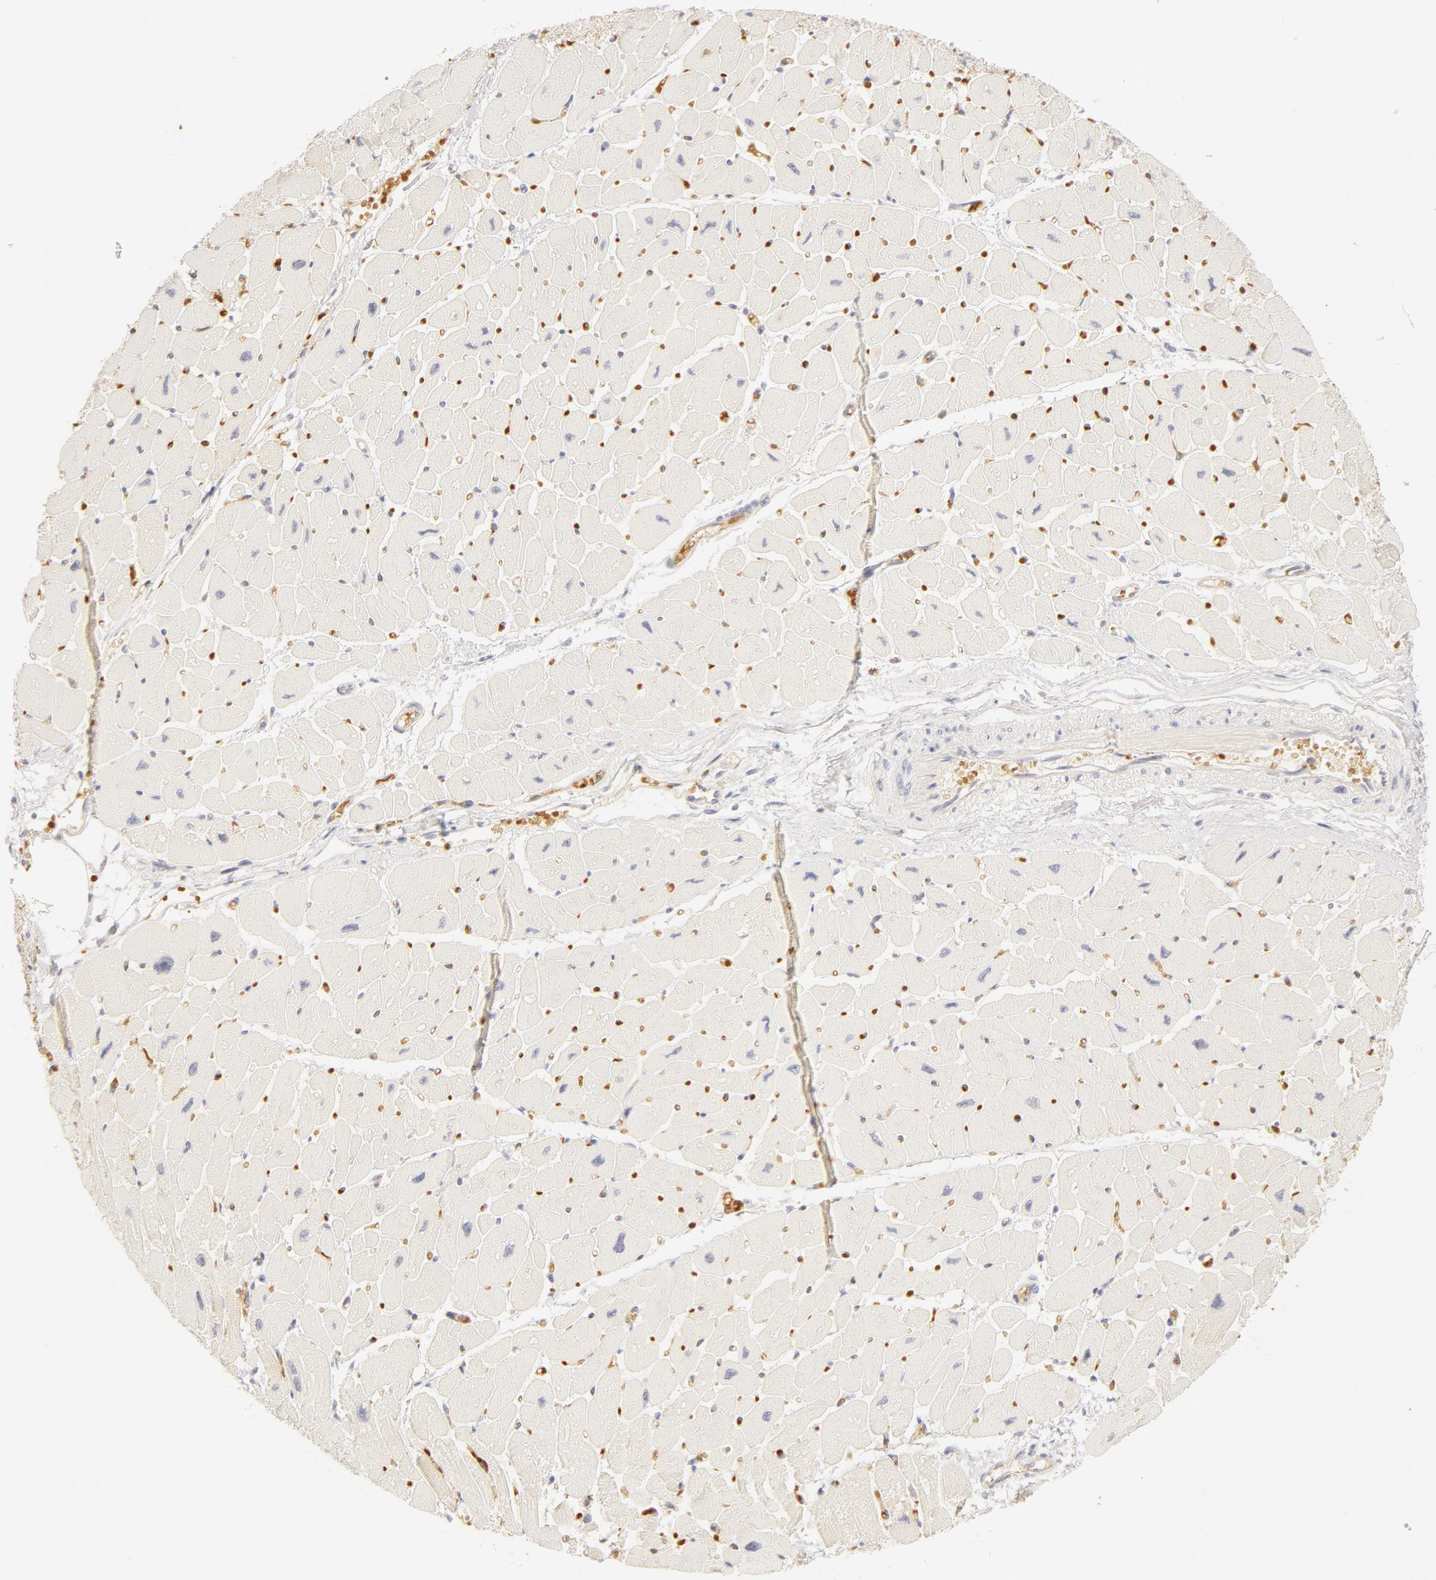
{"staining": {"intensity": "negative", "quantity": "none", "location": "none"}, "tissue": "heart muscle", "cell_type": "Cardiomyocytes", "image_type": "normal", "snomed": [{"axis": "morphology", "description": "Normal tissue, NOS"}, {"axis": "topography", "description": "Heart"}], "caption": "A high-resolution image shows immunohistochemistry staining of unremarkable heart muscle, which shows no significant positivity in cardiomyocytes.", "gene": "CA2", "patient": {"sex": "female", "age": 54}}